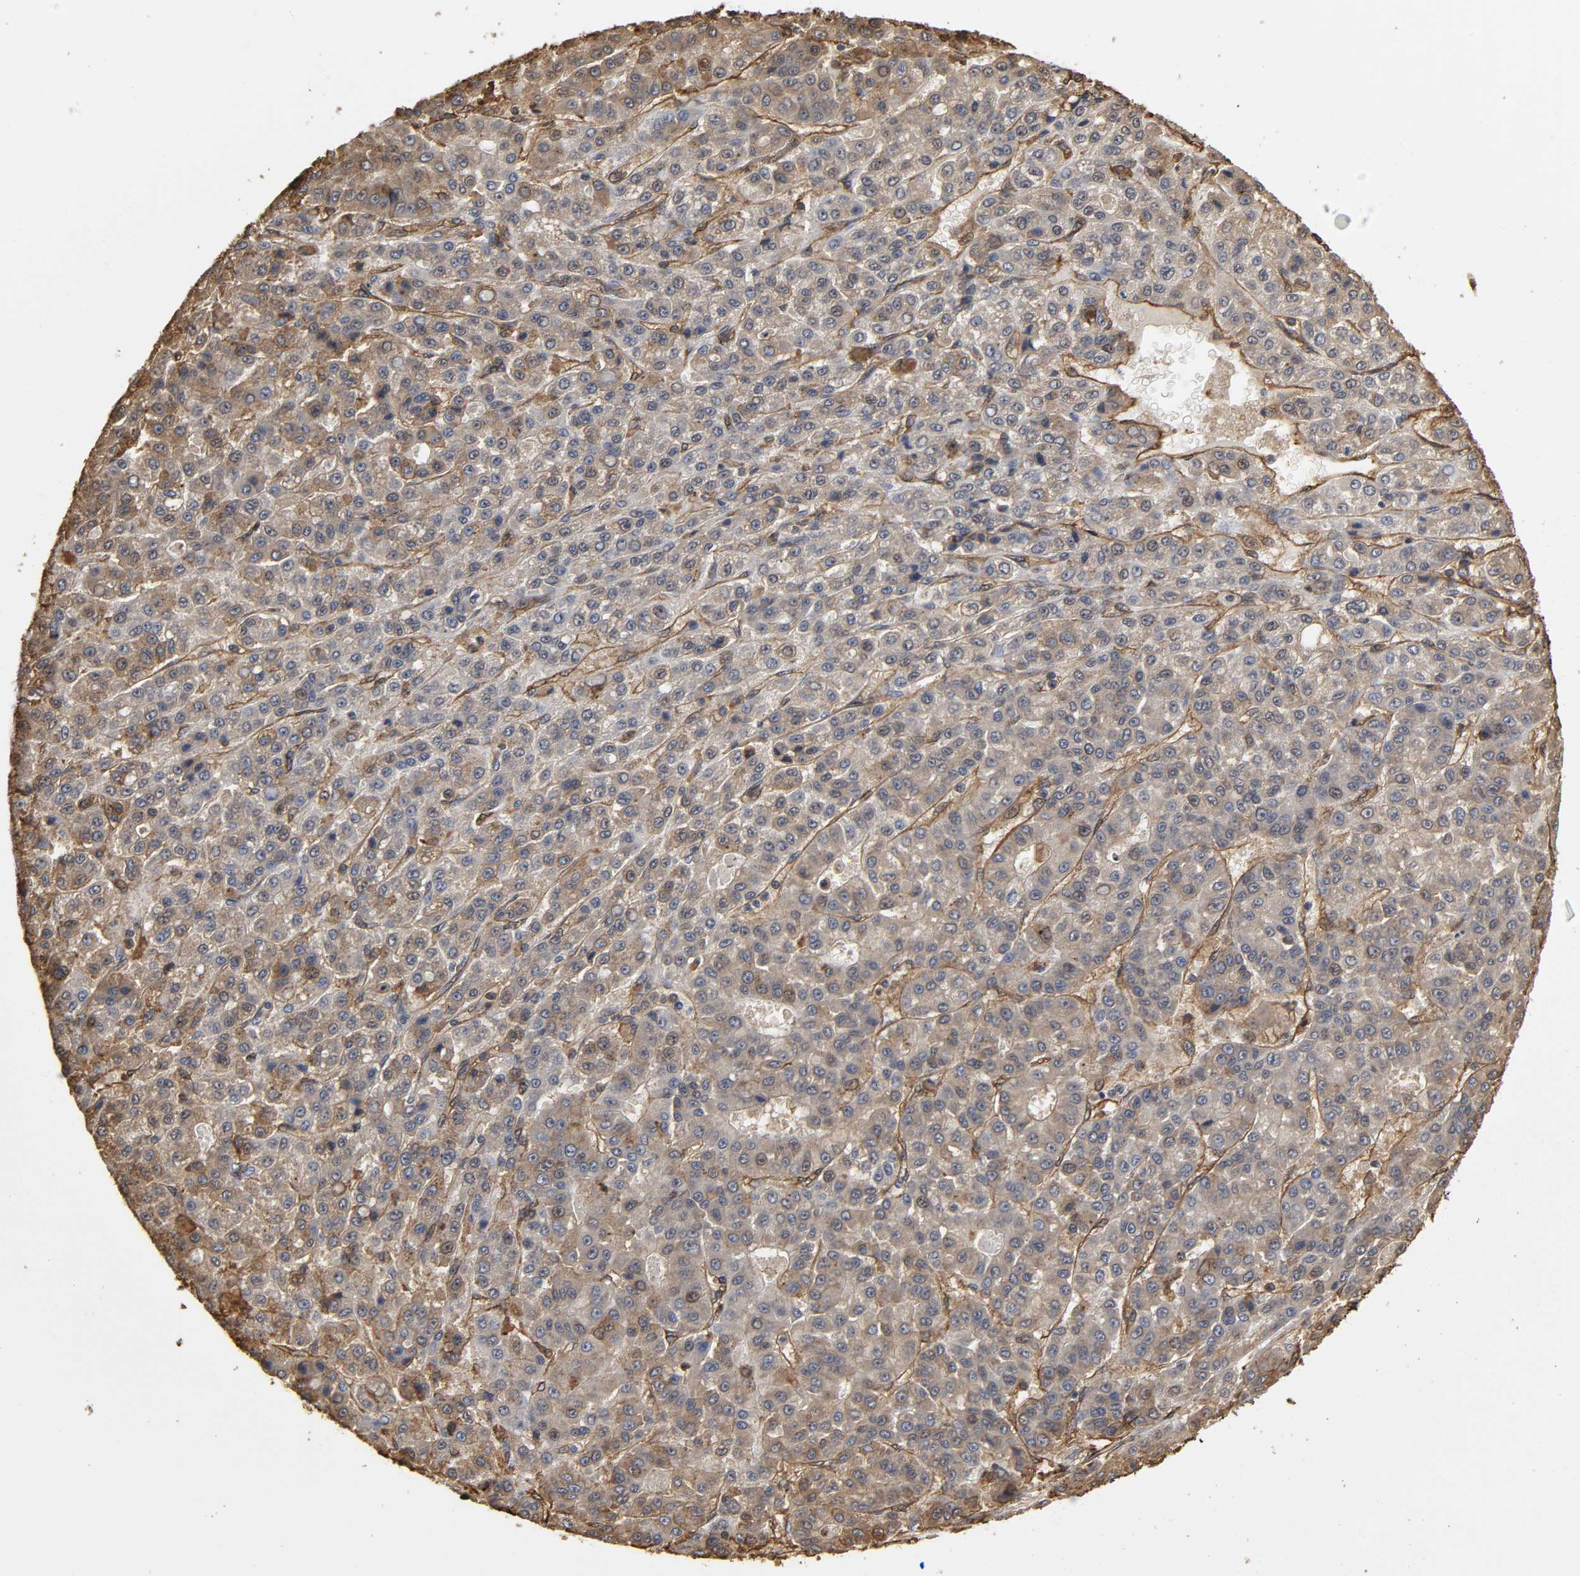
{"staining": {"intensity": "weak", "quantity": ">75%", "location": "cytoplasmic/membranous"}, "tissue": "liver cancer", "cell_type": "Tumor cells", "image_type": "cancer", "snomed": [{"axis": "morphology", "description": "Carcinoma, Hepatocellular, NOS"}, {"axis": "topography", "description": "Liver"}], "caption": "Protein expression analysis of human hepatocellular carcinoma (liver) reveals weak cytoplasmic/membranous staining in approximately >75% of tumor cells. Using DAB (brown) and hematoxylin (blue) stains, captured at high magnification using brightfield microscopy.", "gene": "ANXA2", "patient": {"sex": "male", "age": 70}}